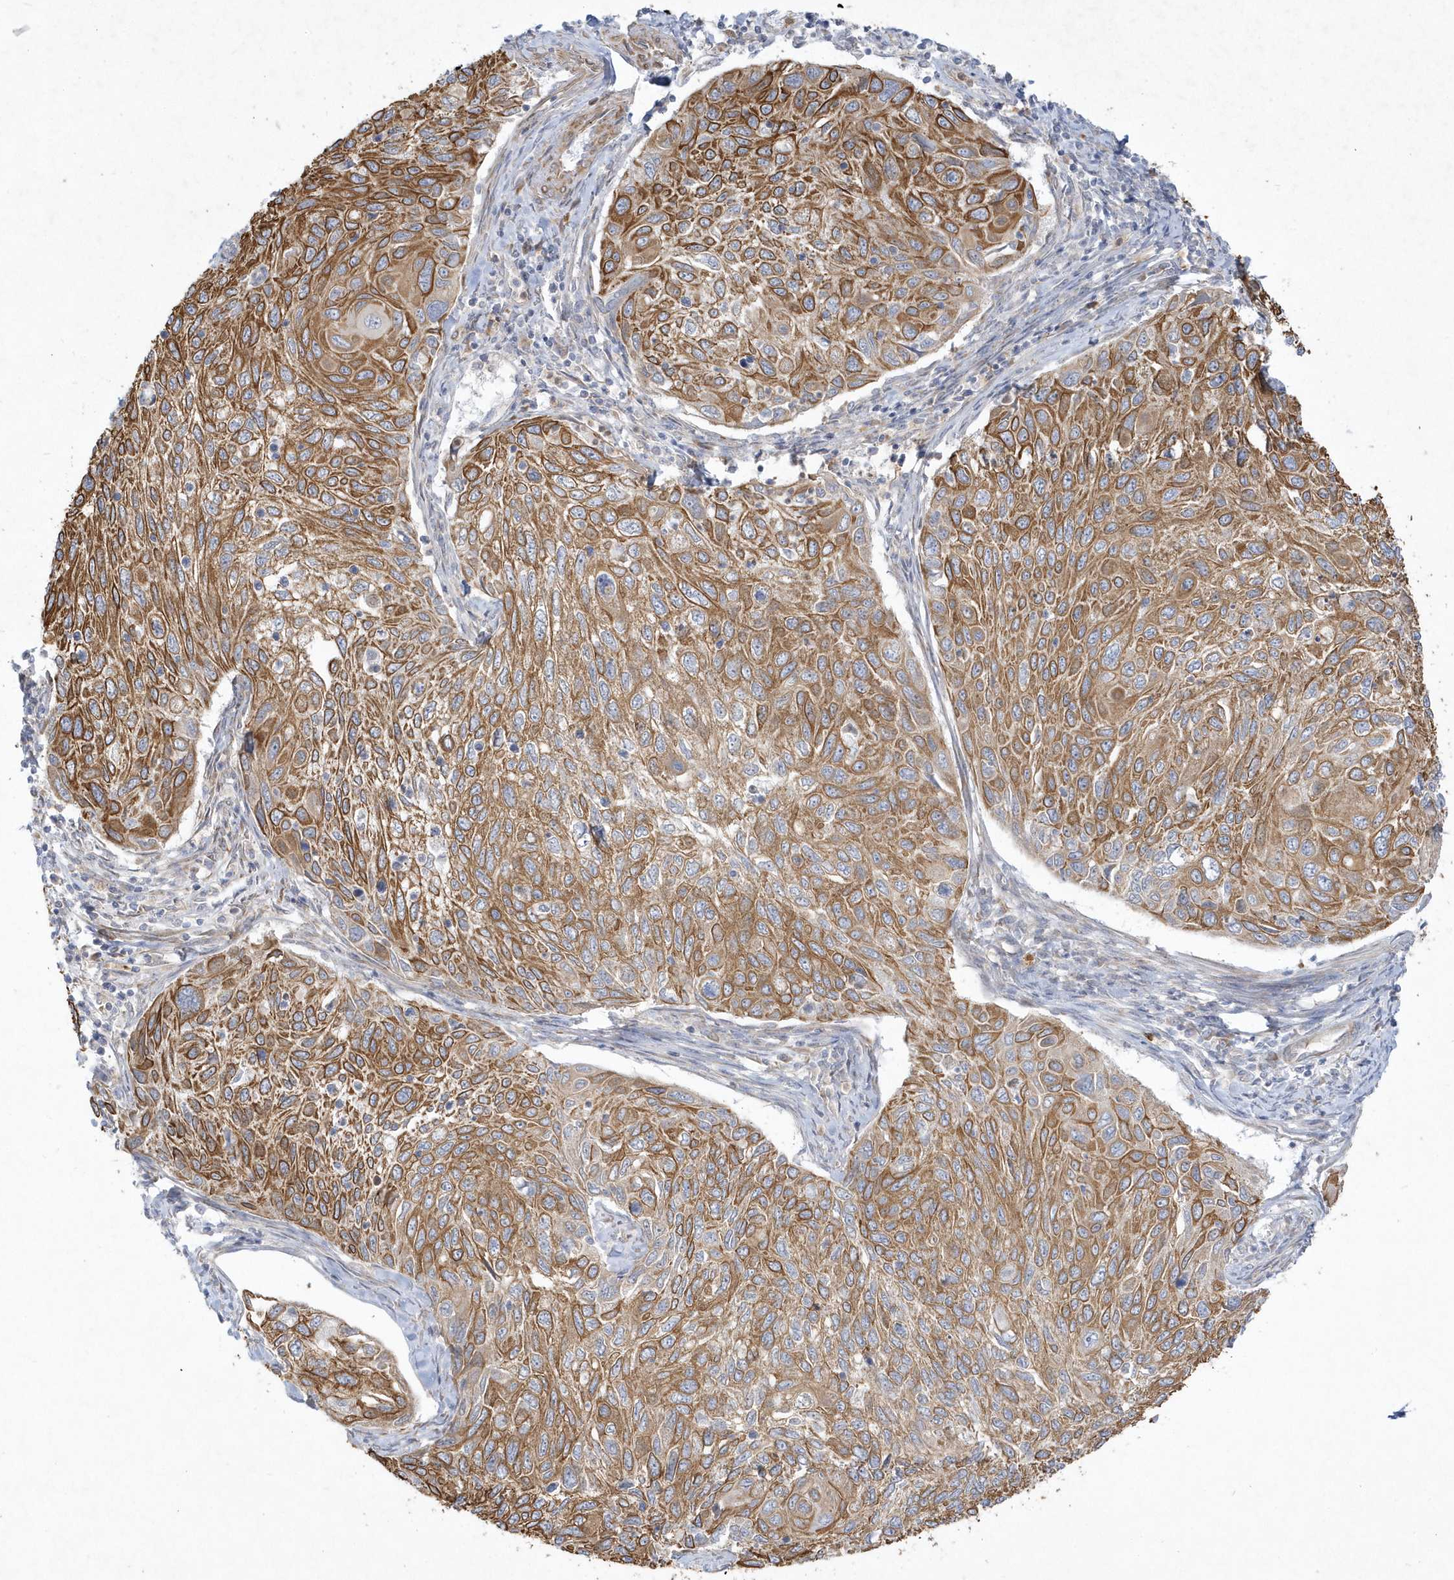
{"staining": {"intensity": "moderate", "quantity": ">75%", "location": "cytoplasmic/membranous"}, "tissue": "cervical cancer", "cell_type": "Tumor cells", "image_type": "cancer", "snomed": [{"axis": "morphology", "description": "Squamous cell carcinoma, NOS"}, {"axis": "topography", "description": "Cervix"}], "caption": "This is an image of immunohistochemistry staining of cervical cancer (squamous cell carcinoma), which shows moderate staining in the cytoplasmic/membranous of tumor cells.", "gene": "LARS1", "patient": {"sex": "female", "age": 70}}